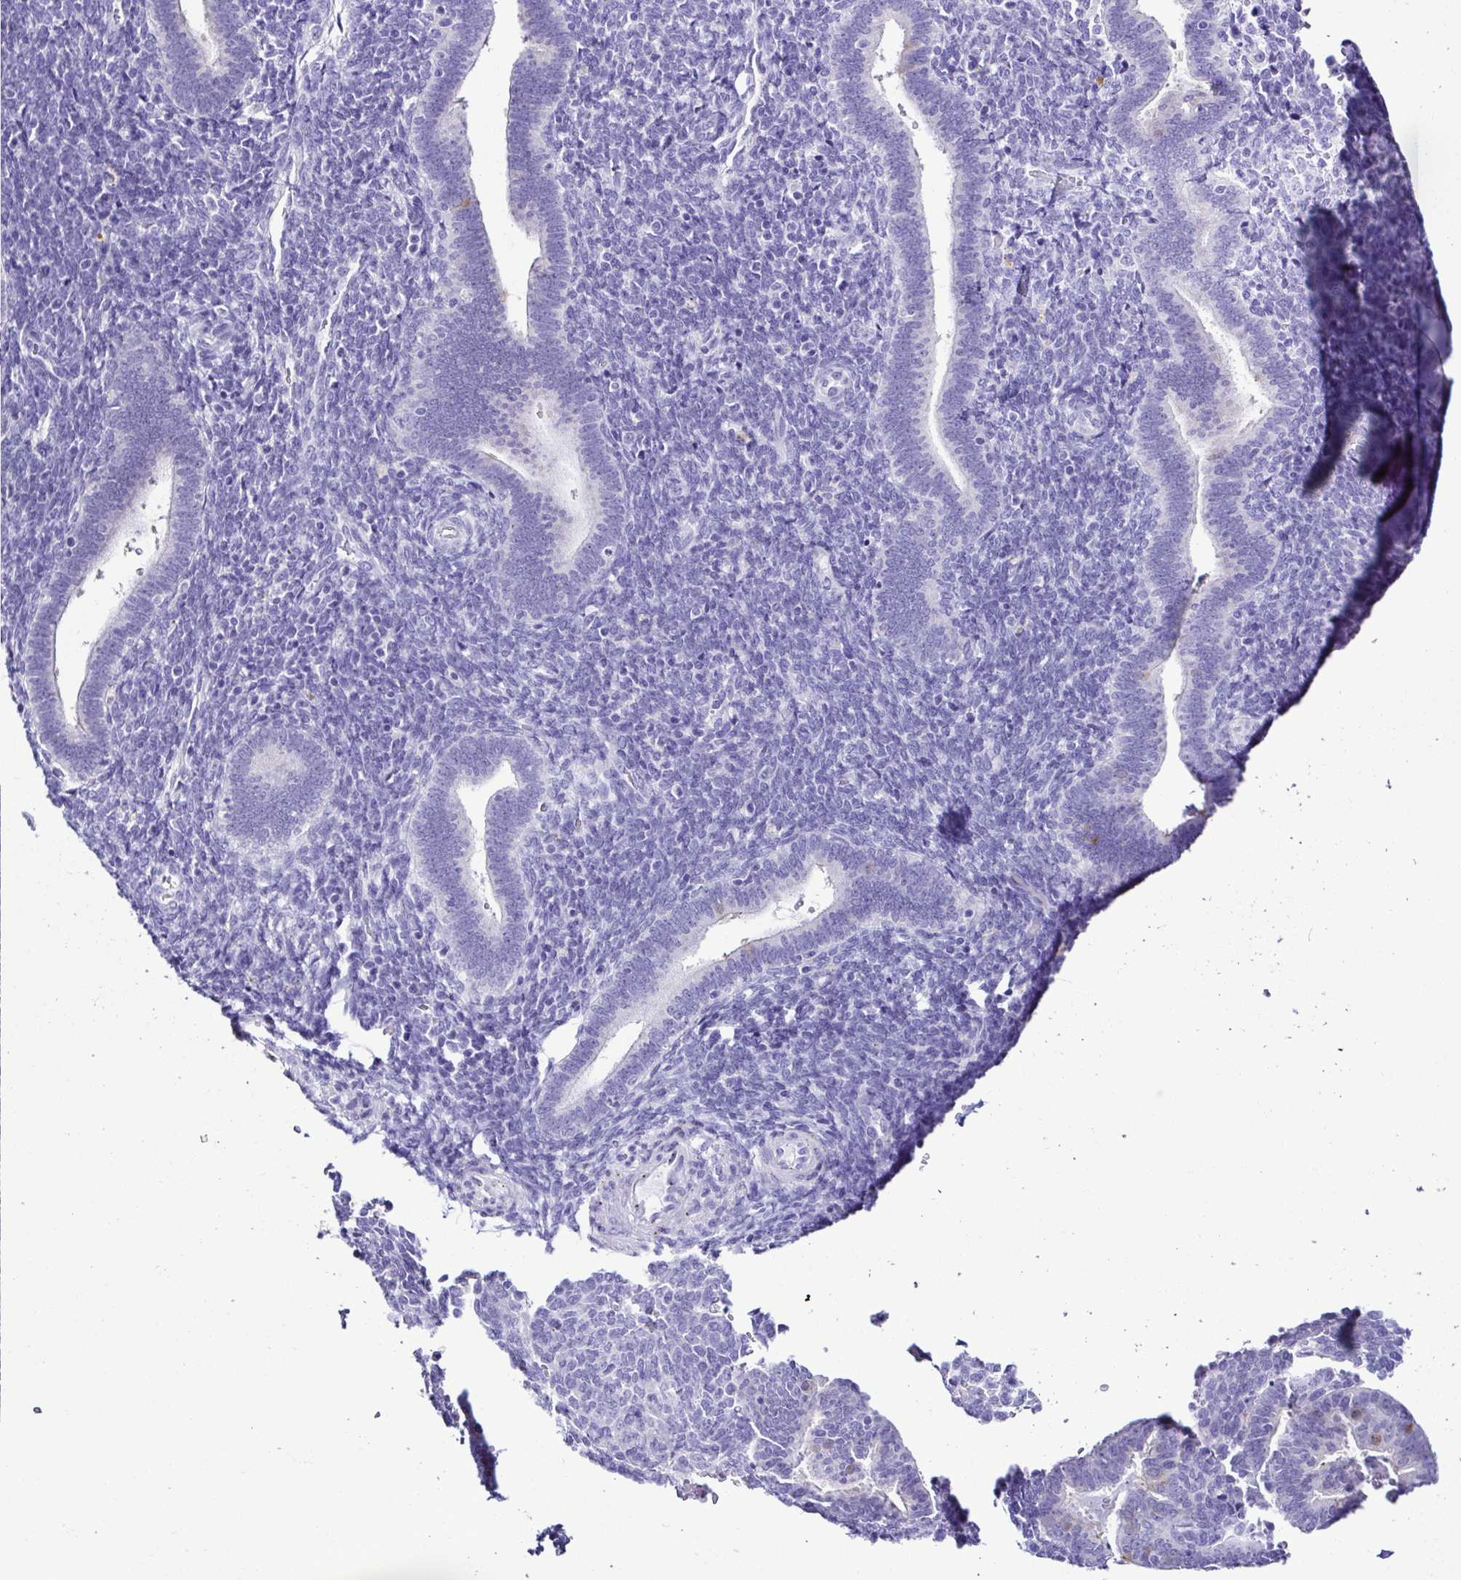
{"staining": {"intensity": "negative", "quantity": "none", "location": "none"}, "tissue": "endometrium", "cell_type": "Cells in endometrial stroma", "image_type": "normal", "snomed": [{"axis": "morphology", "description": "Normal tissue, NOS"}, {"axis": "topography", "description": "Endometrium"}], "caption": "Immunohistochemistry (IHC) image of unremarkable endometrium: human endometrium stained with DAB (3,3'-diaminobenzidine) exhibits no significant protein staining in cells in endometrial stroma.", "gene": "SRL", "patient": {"sex": "female", "age": 34}}